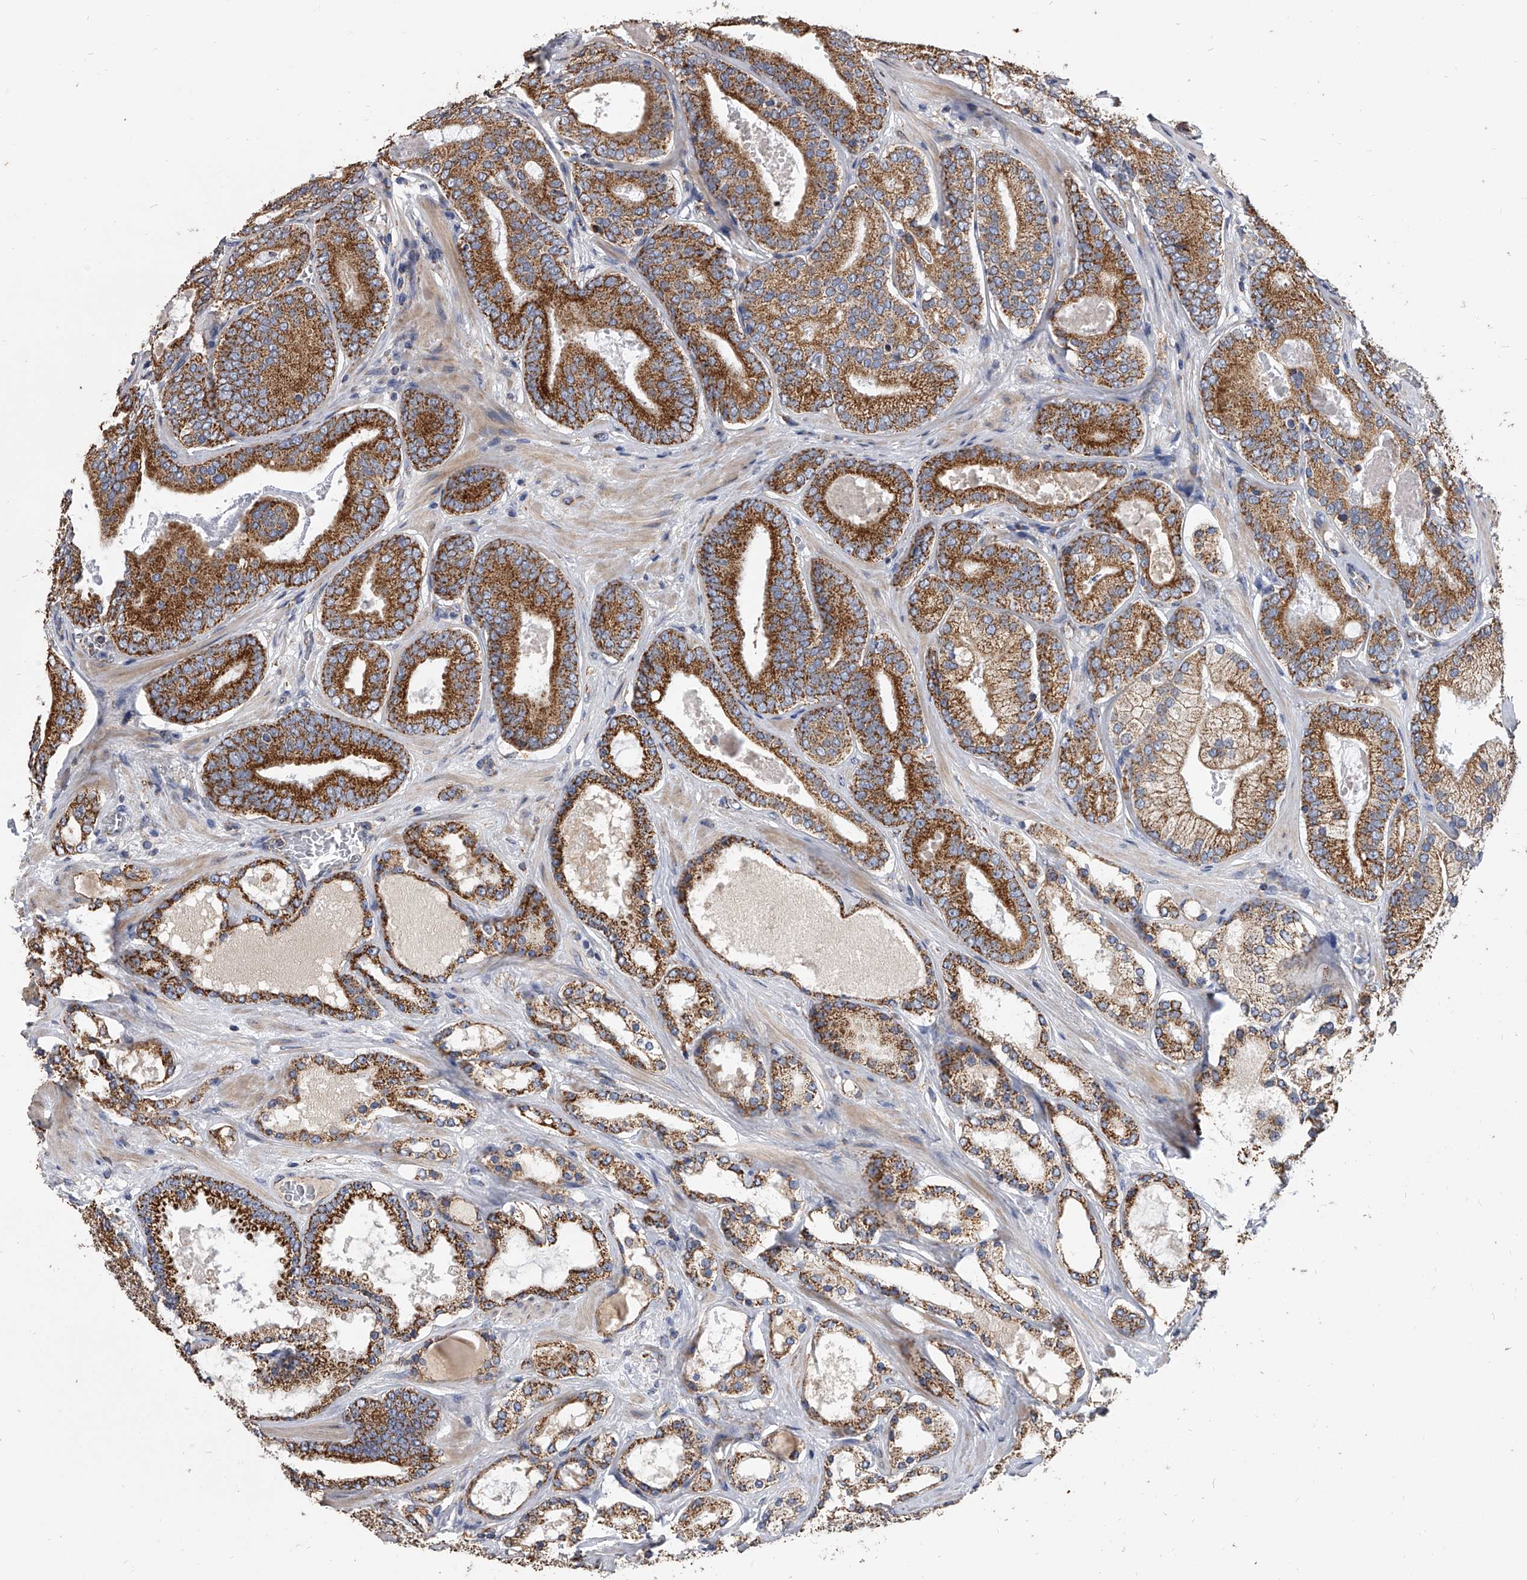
{"staining": {"intensity": "strong", "quantity": ">75%", "location": "cytoplasmic/membranous"}, "tissue": "prostate cancer", "cell_type": "Tumor cells", "image_type": "cancer", "snomed": [{"axis": "morphology", "description": "Adenocarcinoma, High grade"}, {"axis": "topography", "description": "Prostate"}], "caption": "Protein expression by immunohistochemistry demonstrates strong cytoplasmic/membranous expression in approximately >75% of tumor cells in prostate high-grade adenocarcinoma. (Brightfield microscopy of DAB IHC at high magnification).", "gene": "MRPL28", "patient": {"sex": "male", "age": 60}}